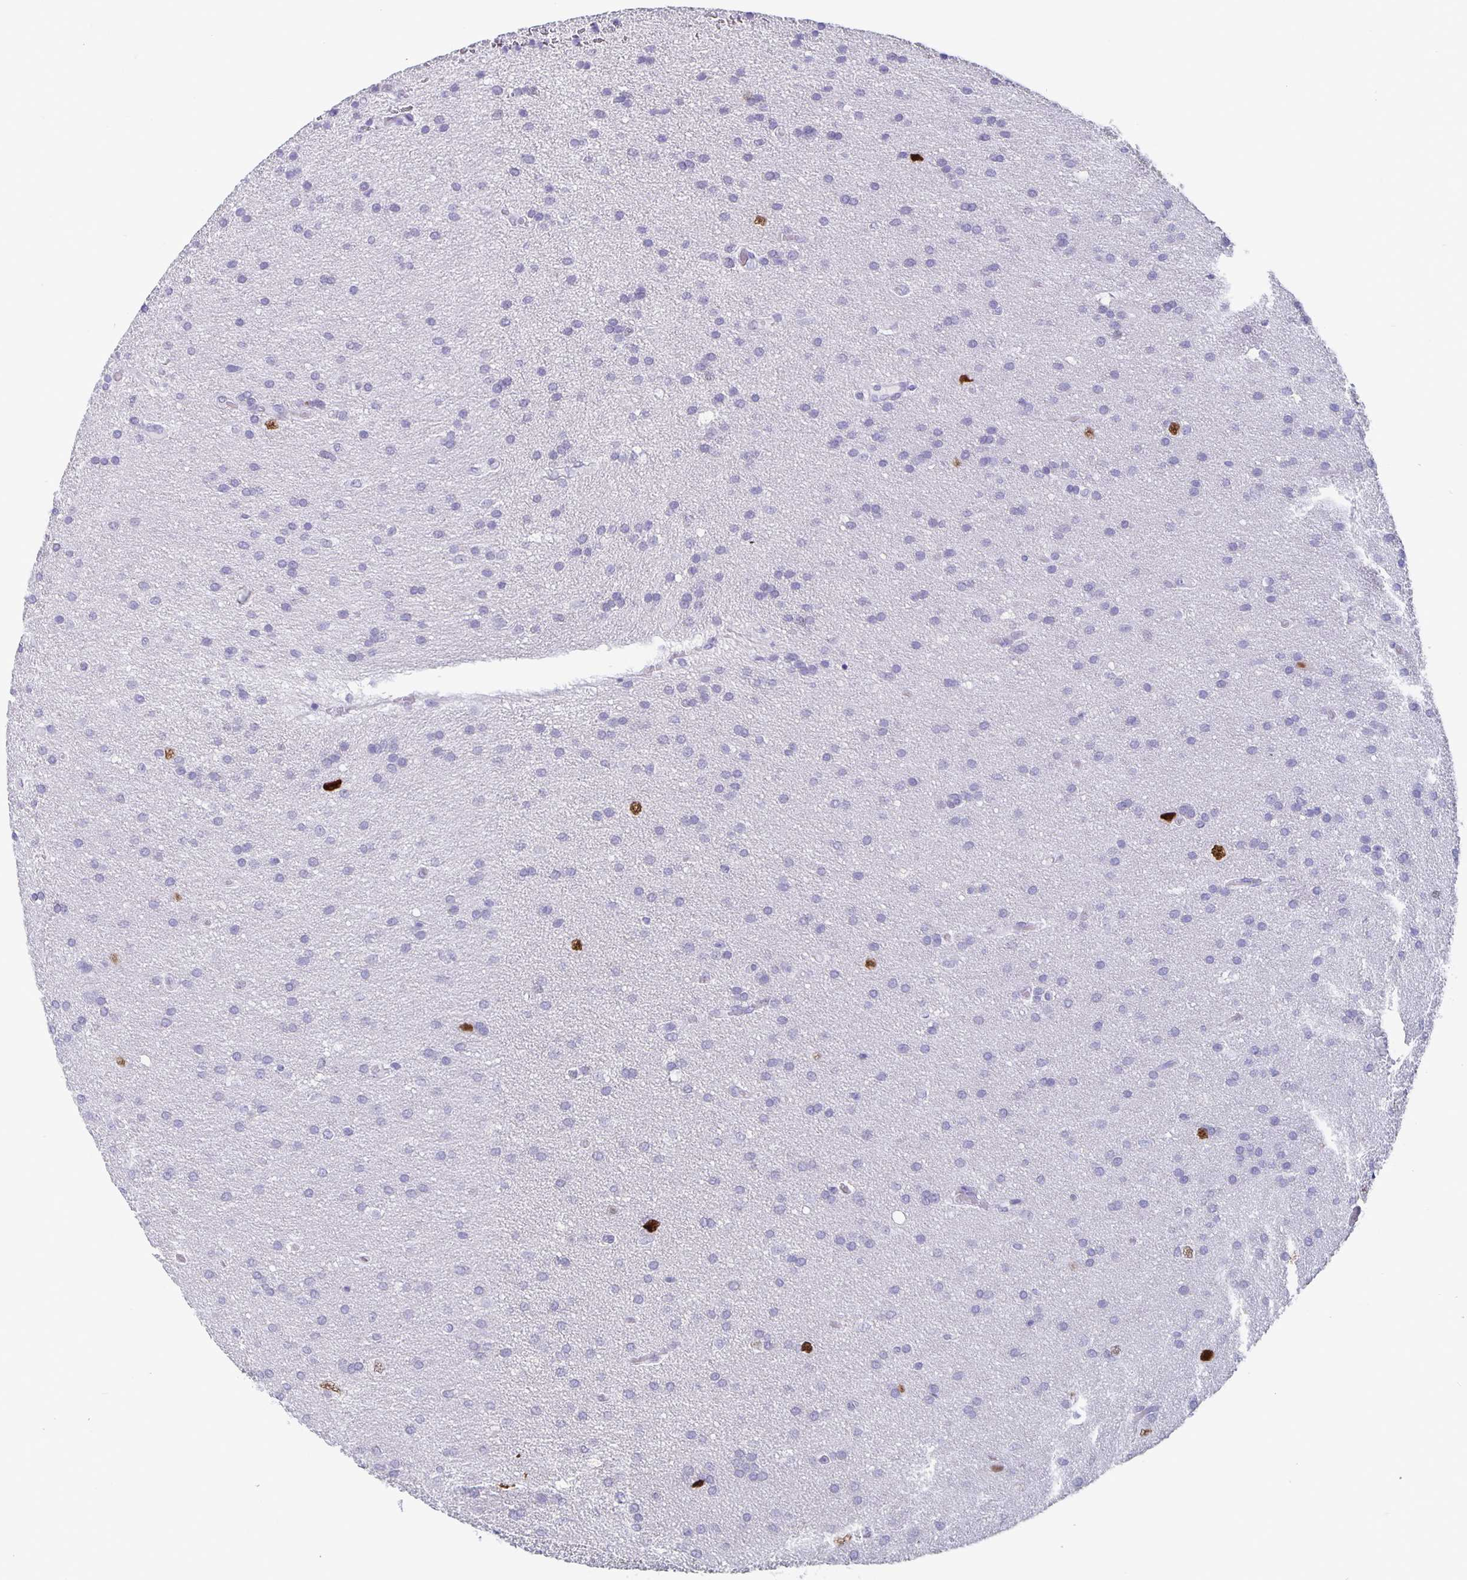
{"staining": {"intensity": "negative", "quantity": "none", "location": "none"}, "tissue": "glioma", "cell_type": "Tumor cells", "image_type": "cancer", "snomed": [{"axis": "morphology", "description": "Glioma, malignant, Low grade"}, {"axis": "topography", "description": "Brain"}], "caption": "An immunohistochemistry image of glioma is shown. There is no staining in tumor cells of glioma.", "gene": "SATB2", "patient": {"sex": "female", "age": 54}}